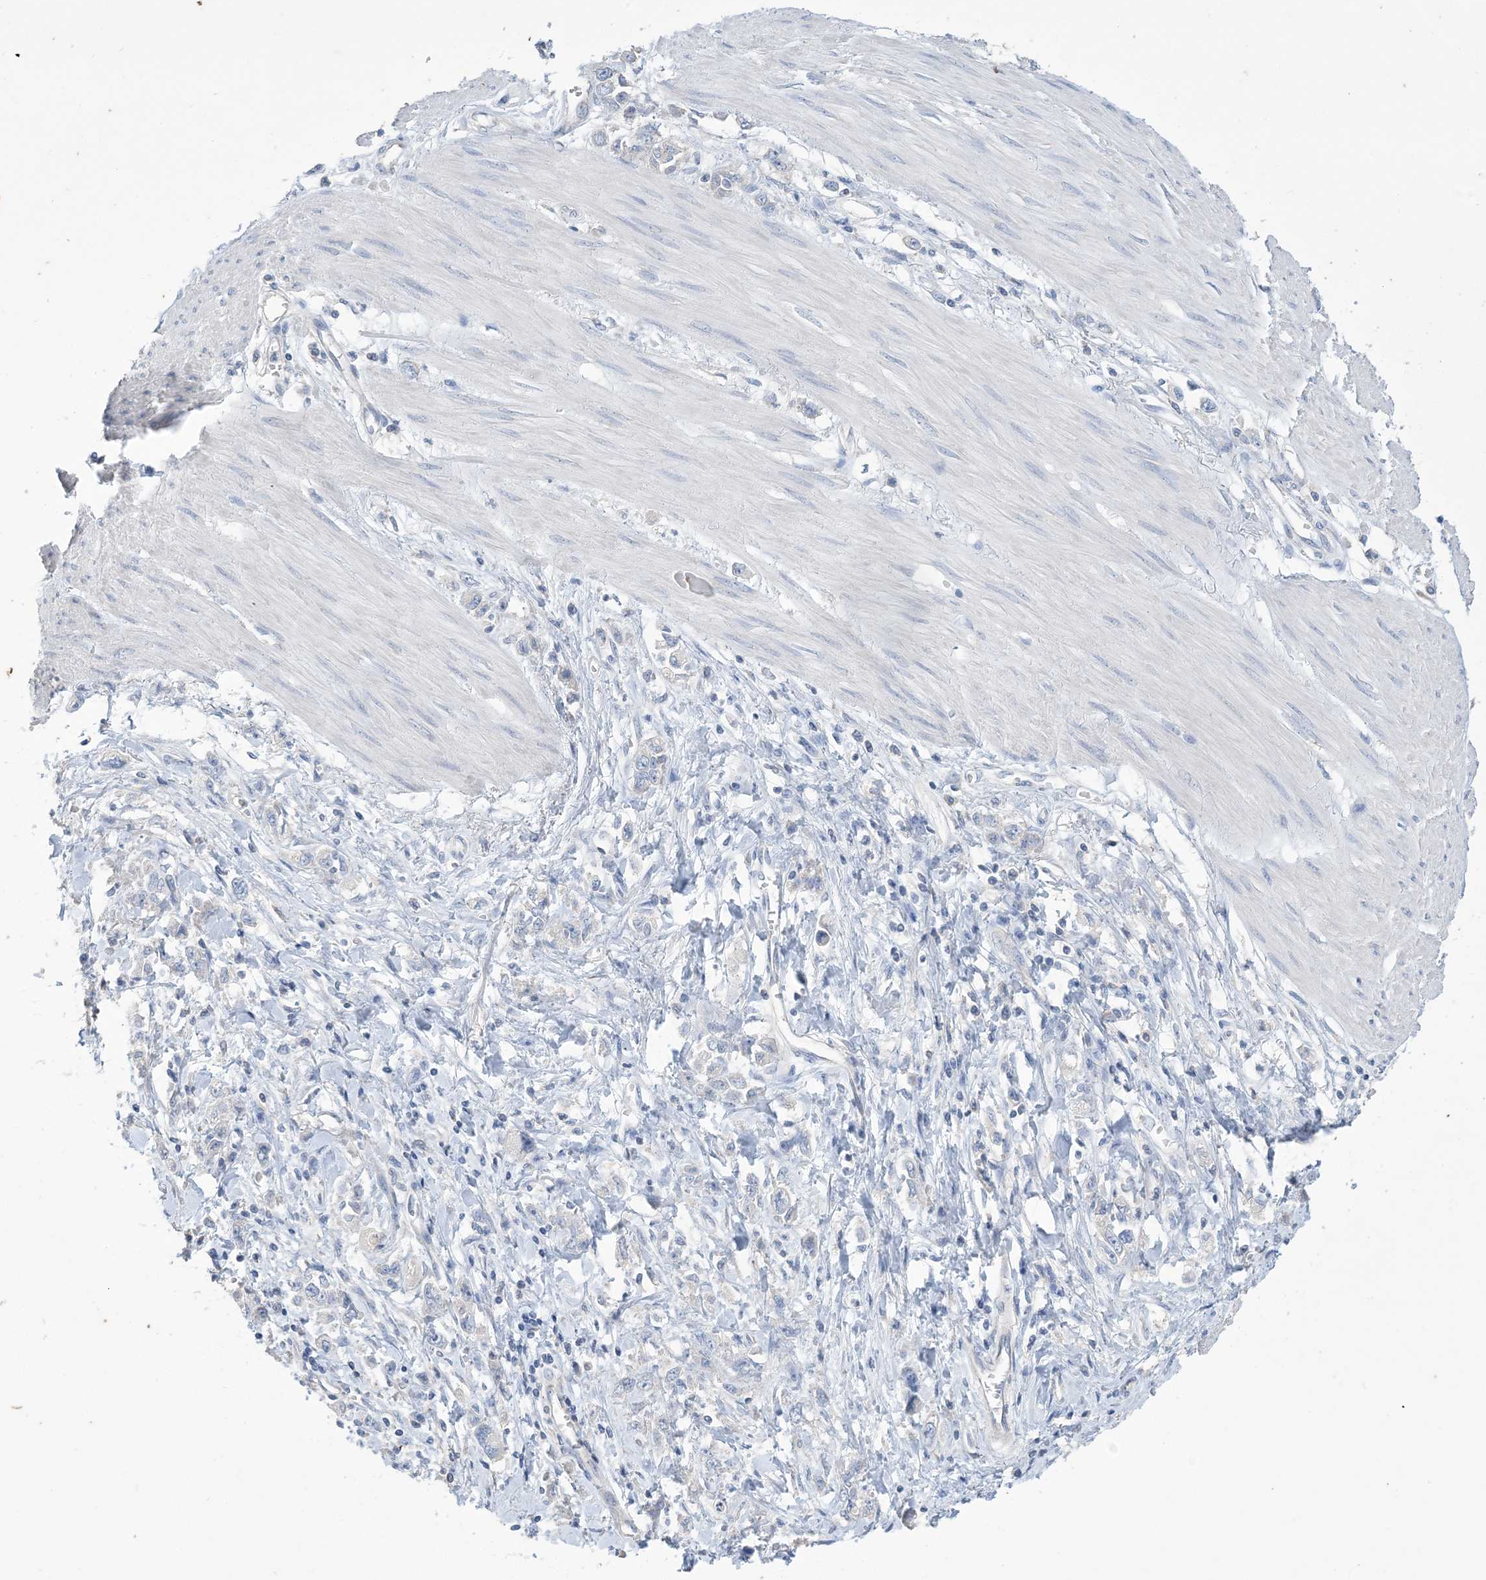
{"staining": {"intensity": "negative", "quantity": "none", "location": "none"}, "tissue": "stomach cancer", "cell_type": "Tumor cells", "image_type": "cancer", "snomed": [{"axis": "morphology", "description": "Adenocarcinoma, NOS"}, {"axis": "topography", "description": "Stomach"}], "caption": "There is no significant staining in tumor cells of stomach adenocarcinoma.", "gene": "KPRP", "patient": {"sex": "female", "age": 76}}